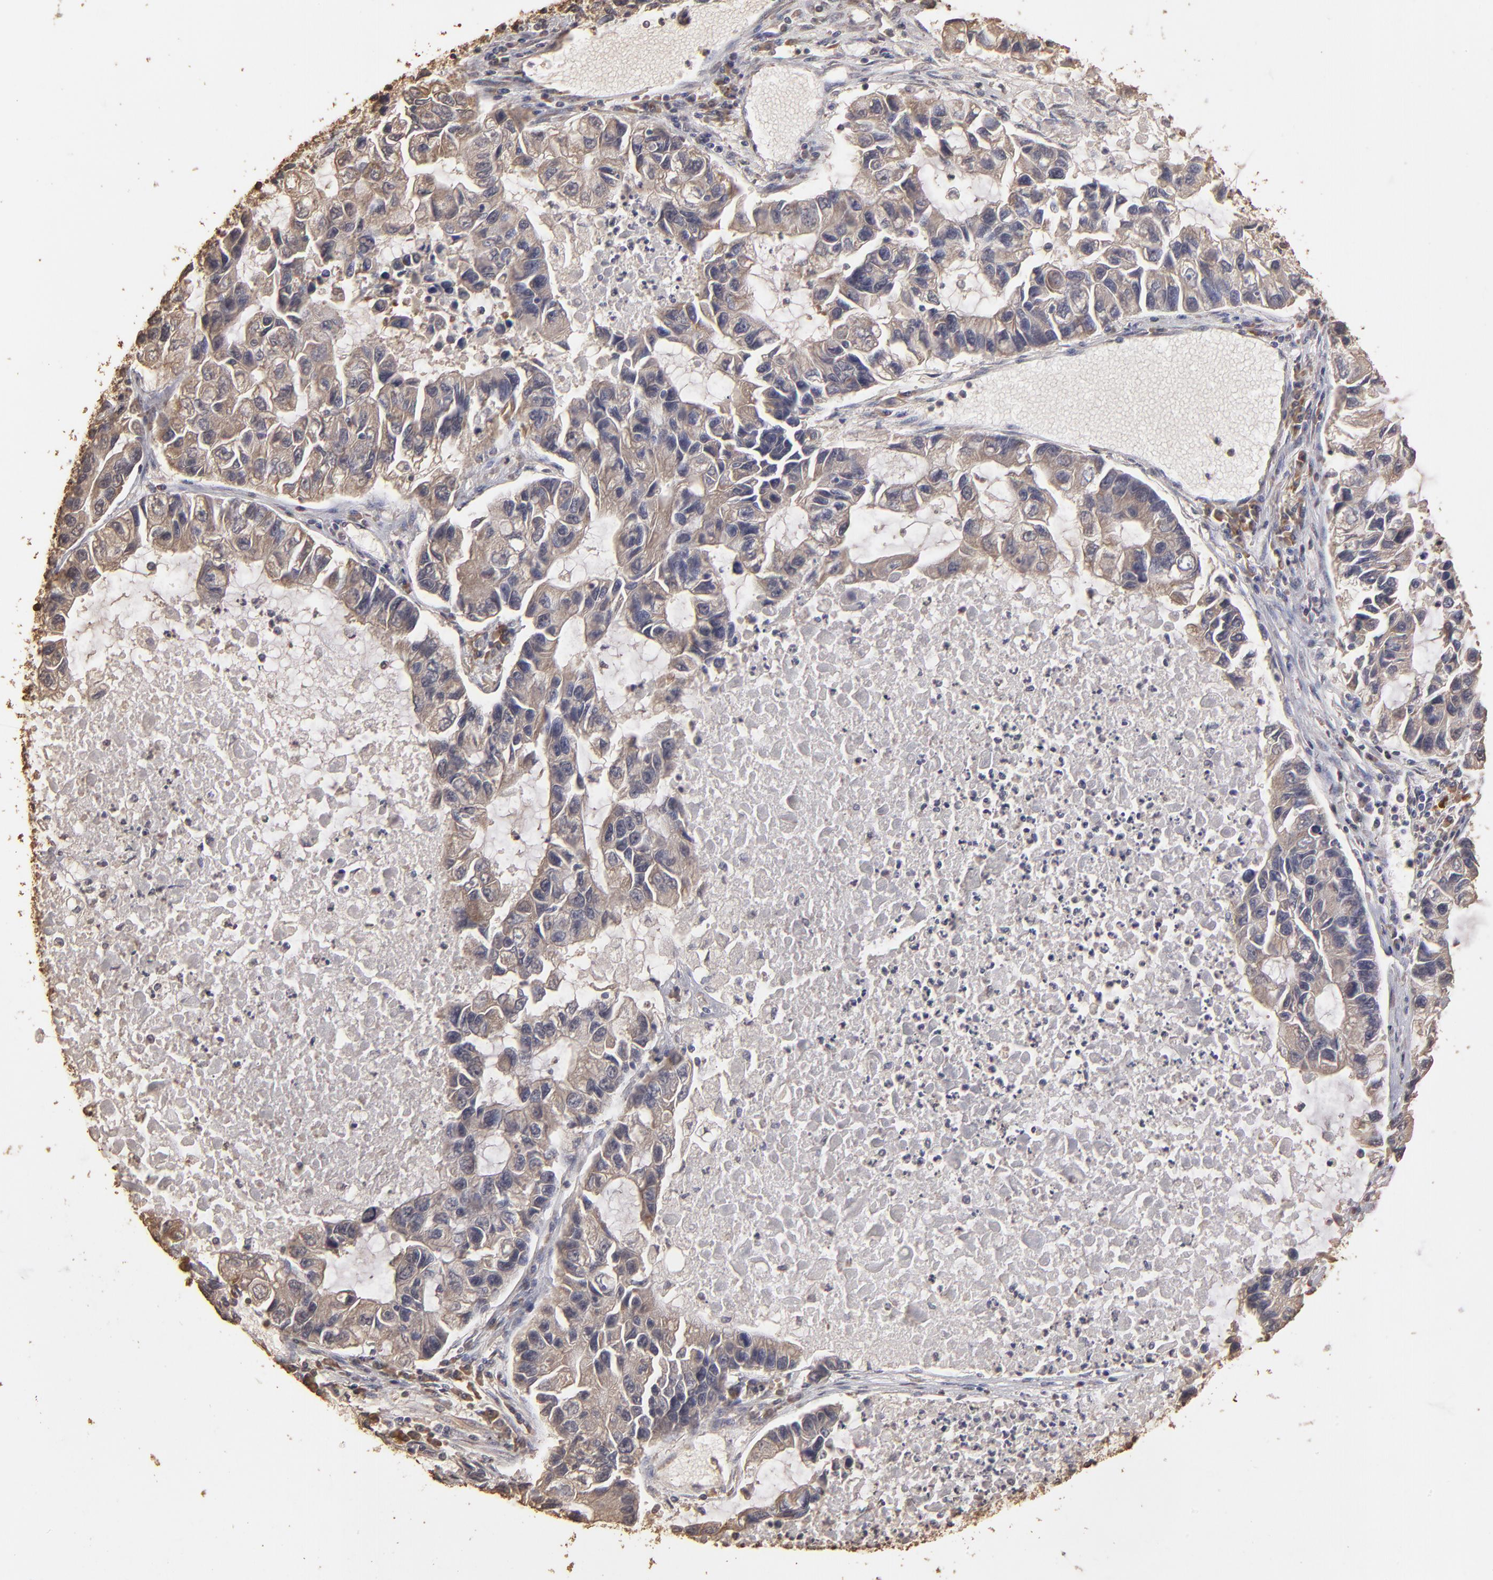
{"staining": {"intensity": "moderate", "quantity": ">75%", "location": "cytoplasmic/membranous"}, "tissue": "lung cancer", "cell_type": "Tumor cells", "image_type": "cancer", "snomed": [{"axis": "morphology", "description": "Adenocarcinoma, NOS"}, {"axis": "topography", "description": "Lung"}], "caption": "Protein analysis of adenocarcinoma (lung) tissue reveals moderate cytoplasmic/membranous staining in approximately >75% of tumor cells.", "gene": "OPHN1", "patient": {"sex": "female", "age": 51}}